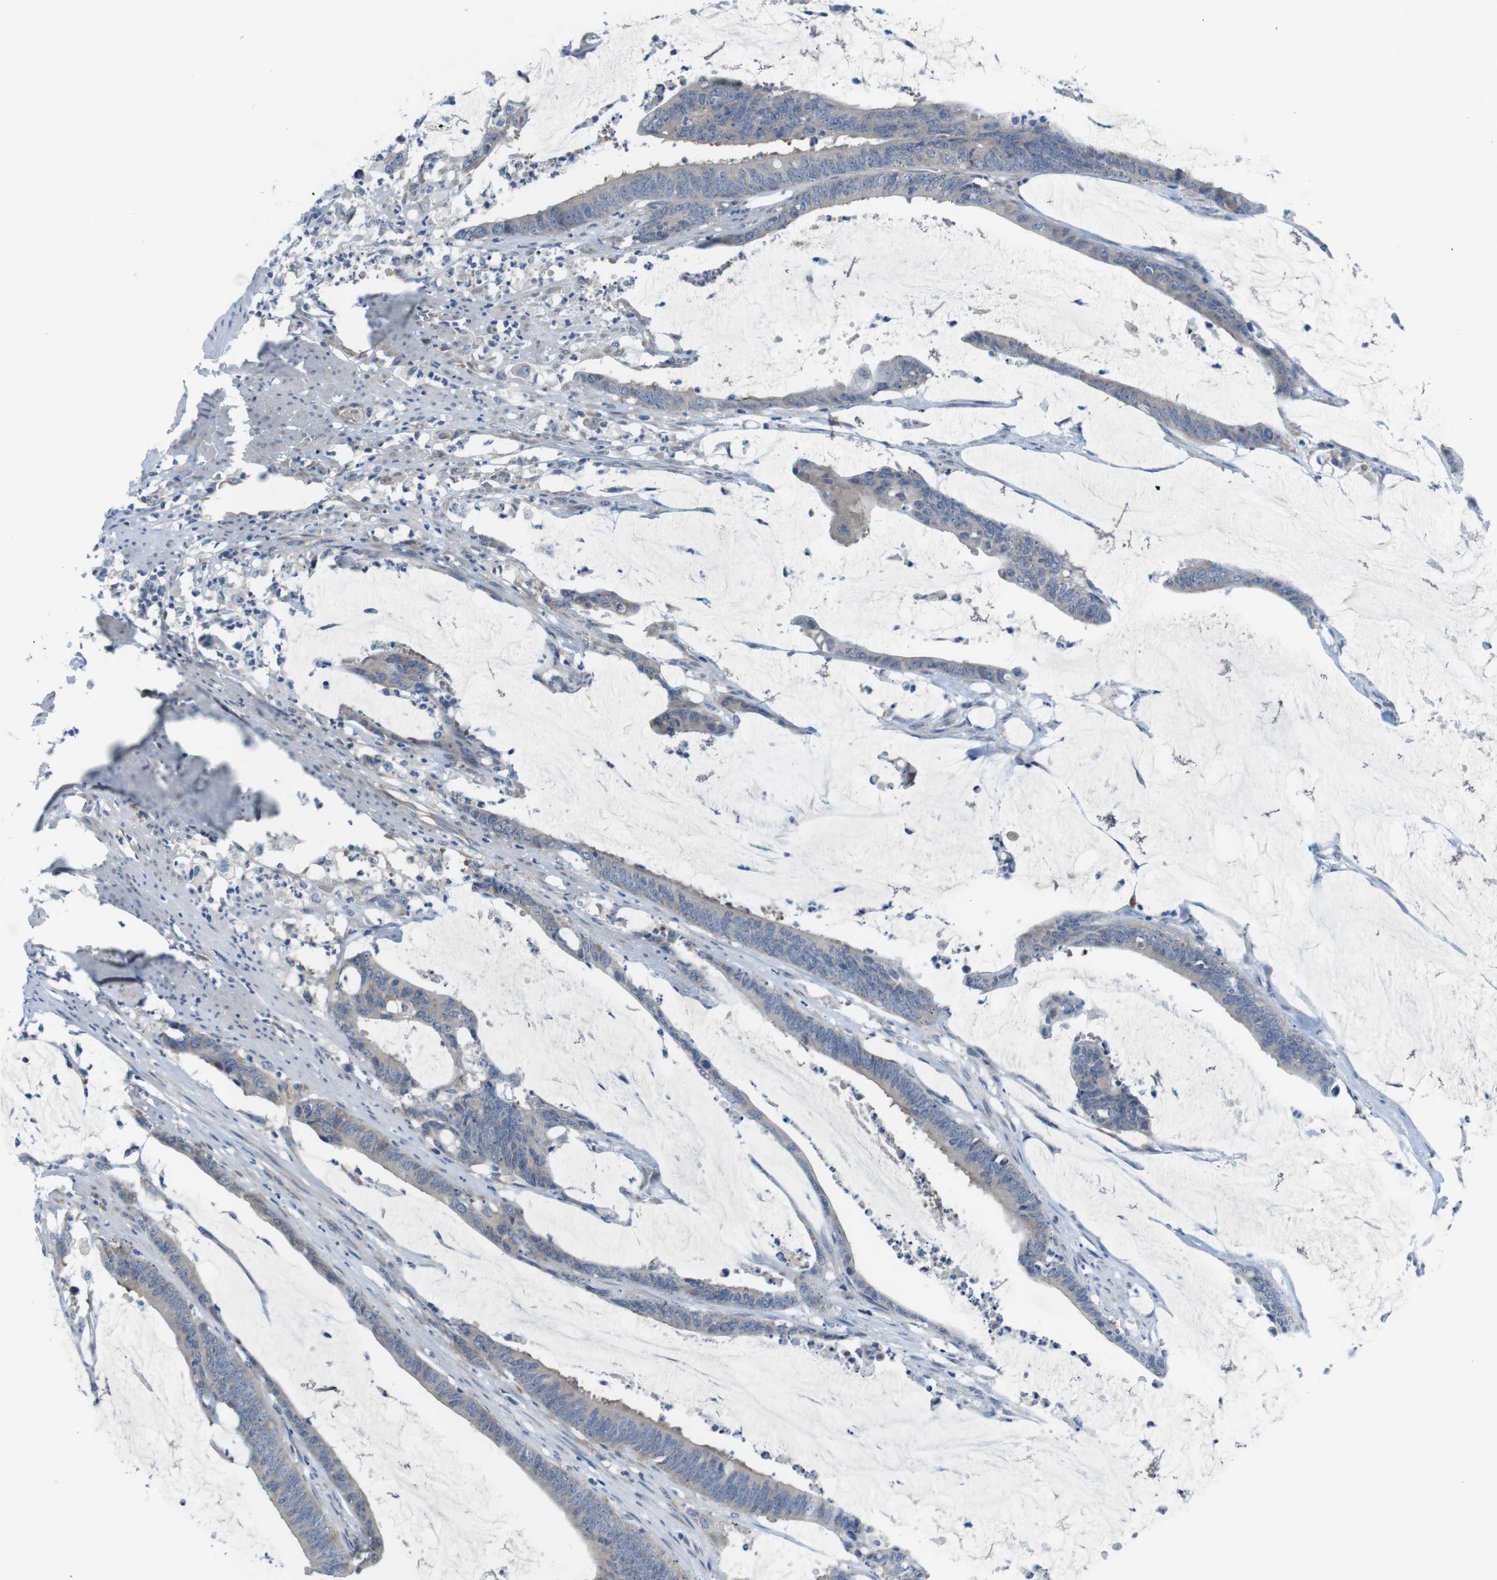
{"staining": {"intensity": "weak", "quantity": "25%-75%", "location": "cytoplasmic/membranous"}, "tissue": "colorectal cancer", "cell_type": "Tumor cells", "image_type": "cancer", "snomed": [{"axis": "morphology", "description": "Adenocarcinoma, NOS"}, {"axis": "topography", "description": "Rectum"}], "caption": "A brown stain highlights weak cytoplasmic/membranous expression of a protein in adenocarcinoma (colorectal) tumor cells.", "gene": "DCLK1", "patient": {"sex": "female", "age": 66}}